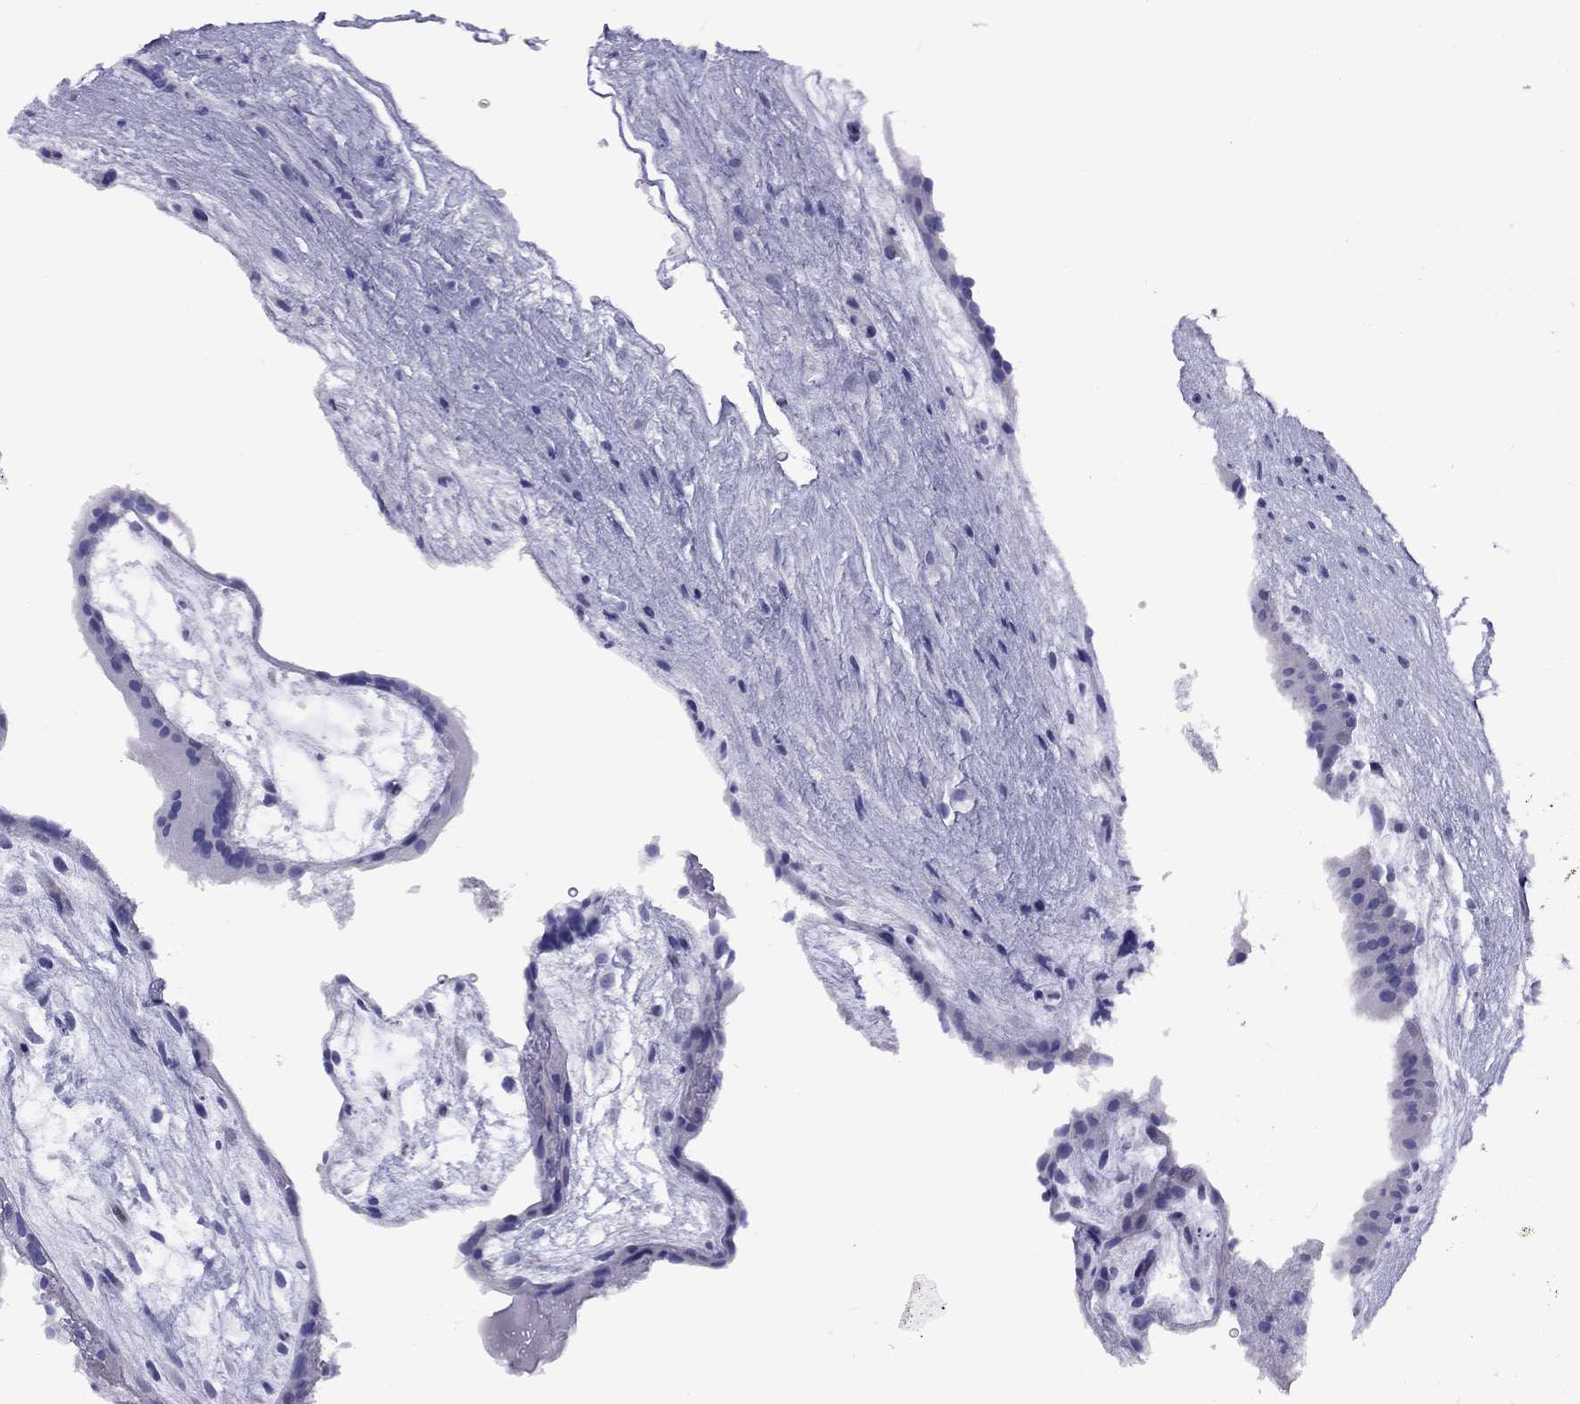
{"staining": {"intensity": "negative", "quantity": "none", "location": "none"}, "tissue": "placenta", "cell_type": "Decidual cells", "image_type": "normal", "snomed": [{"axis": "morphology", "description": "Normal tissue, NOS"}, {"axis": "topography", "description": "Placenta"}], "caption": "An image of placenta stained for a protein displays no brown staining in decidual cells. The staining is performed using DAB (3,3'-diaminobenzidine) brown chromogen with nuclei counter-stained in using hematoxylin.", "gene": "FSCN3", "patient": {"sex": "female", "age": 19}}